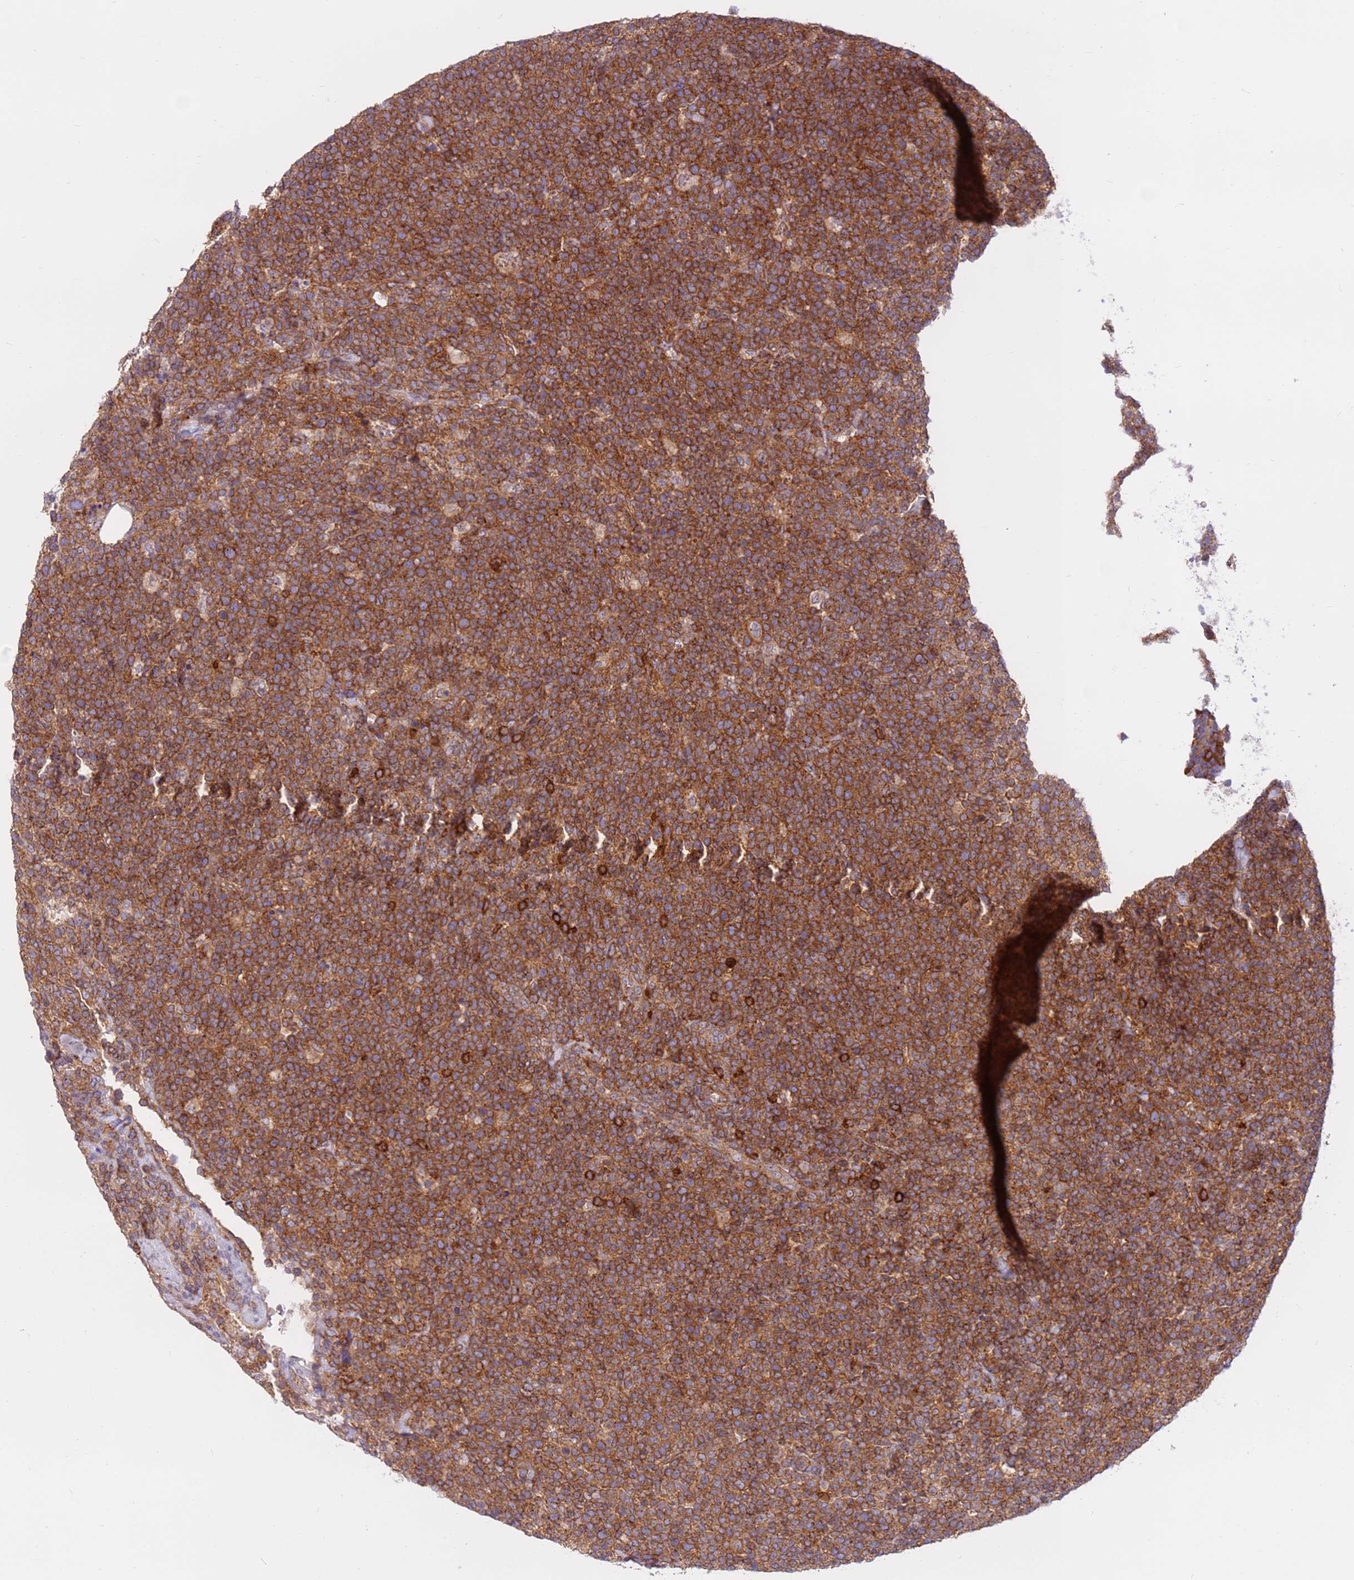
{"staining": {"intensity": "strong", "quantity": ">75%", "location": "cytoplasmic/membranous"}, "tissue": "lymphoma", "cell_type": "Tumor cells", "image_type": "cancer", "snomed": [{"axis": "morphology", "description": "Malignant lymphoma, non-Hodgkin's type, High grade"}, {"axis": "topography", "description": "Lymph node"}], "caption": "Approximately >75% of tumor cells in malignant lymphoma, non-Hodgkin's type (high-grade) exhibit strong cytoplasmic/membranous protein positivity as visualized by brown immunohistochemical staining.", "gene": "DDX19B", "patient": {"sex": "male", "age": 61}}